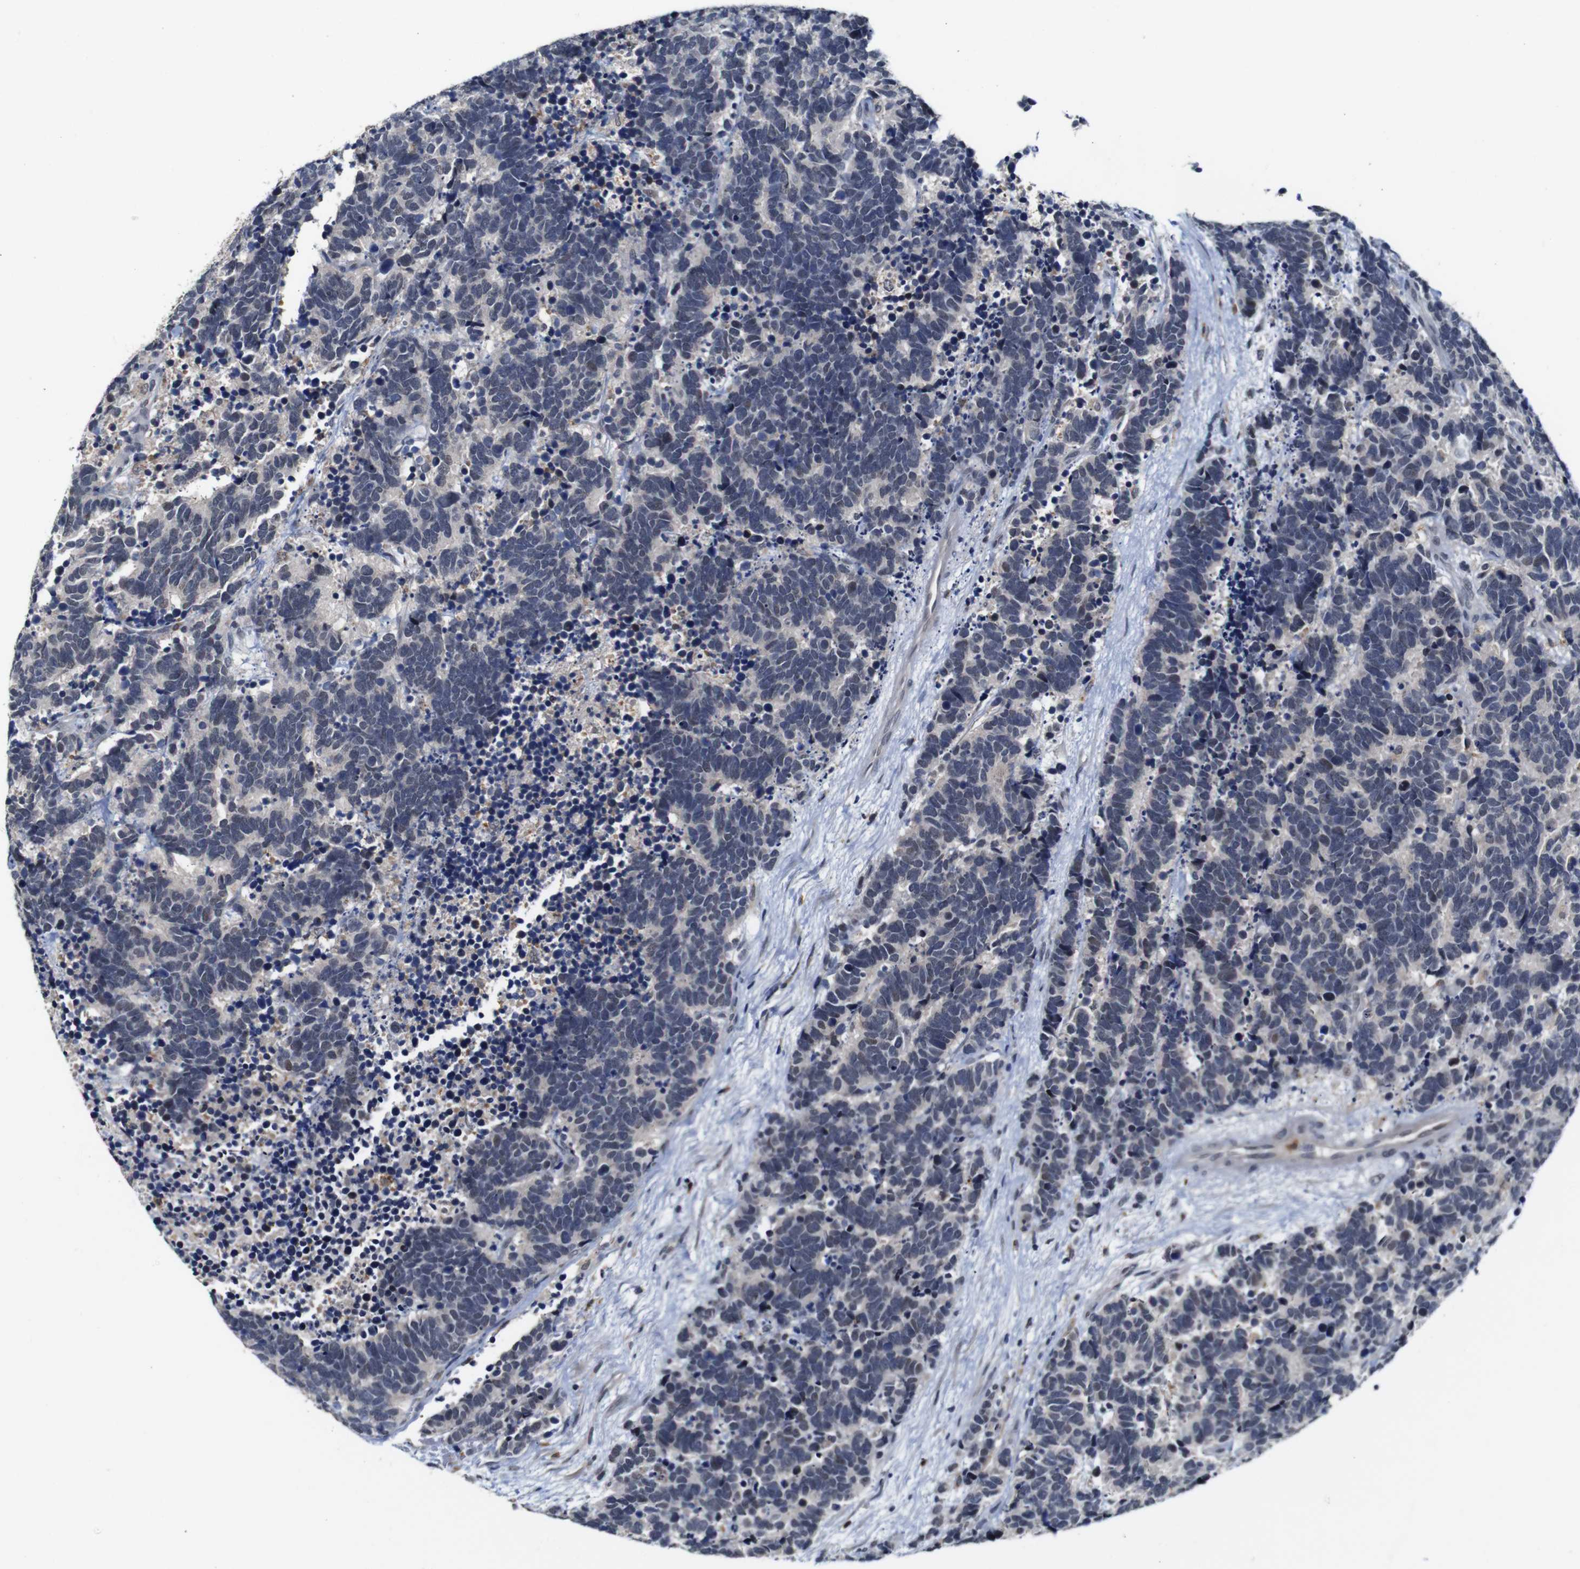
{"staining": {"intensity": "negative", "quantity": "none", "location": "none"}, "tissue": "carcinoid", "cell_type": "Tumor cells", "image_type": "cancer", "snomed": [{"axis": "morphology", "description": "Carcinoma, NOS"}, {"axis": "morphology", "description": "Carcinoid, malignant, NOS"}, {"axis": "topography", "description": "Urinary bladder"}], "caption": "Malignant carcinoid was stained to show a protein in brown. There is no significant positivity in tumor cells.", "gene": "NTRK3", "patient": {"sex": "male", "age": 57}}